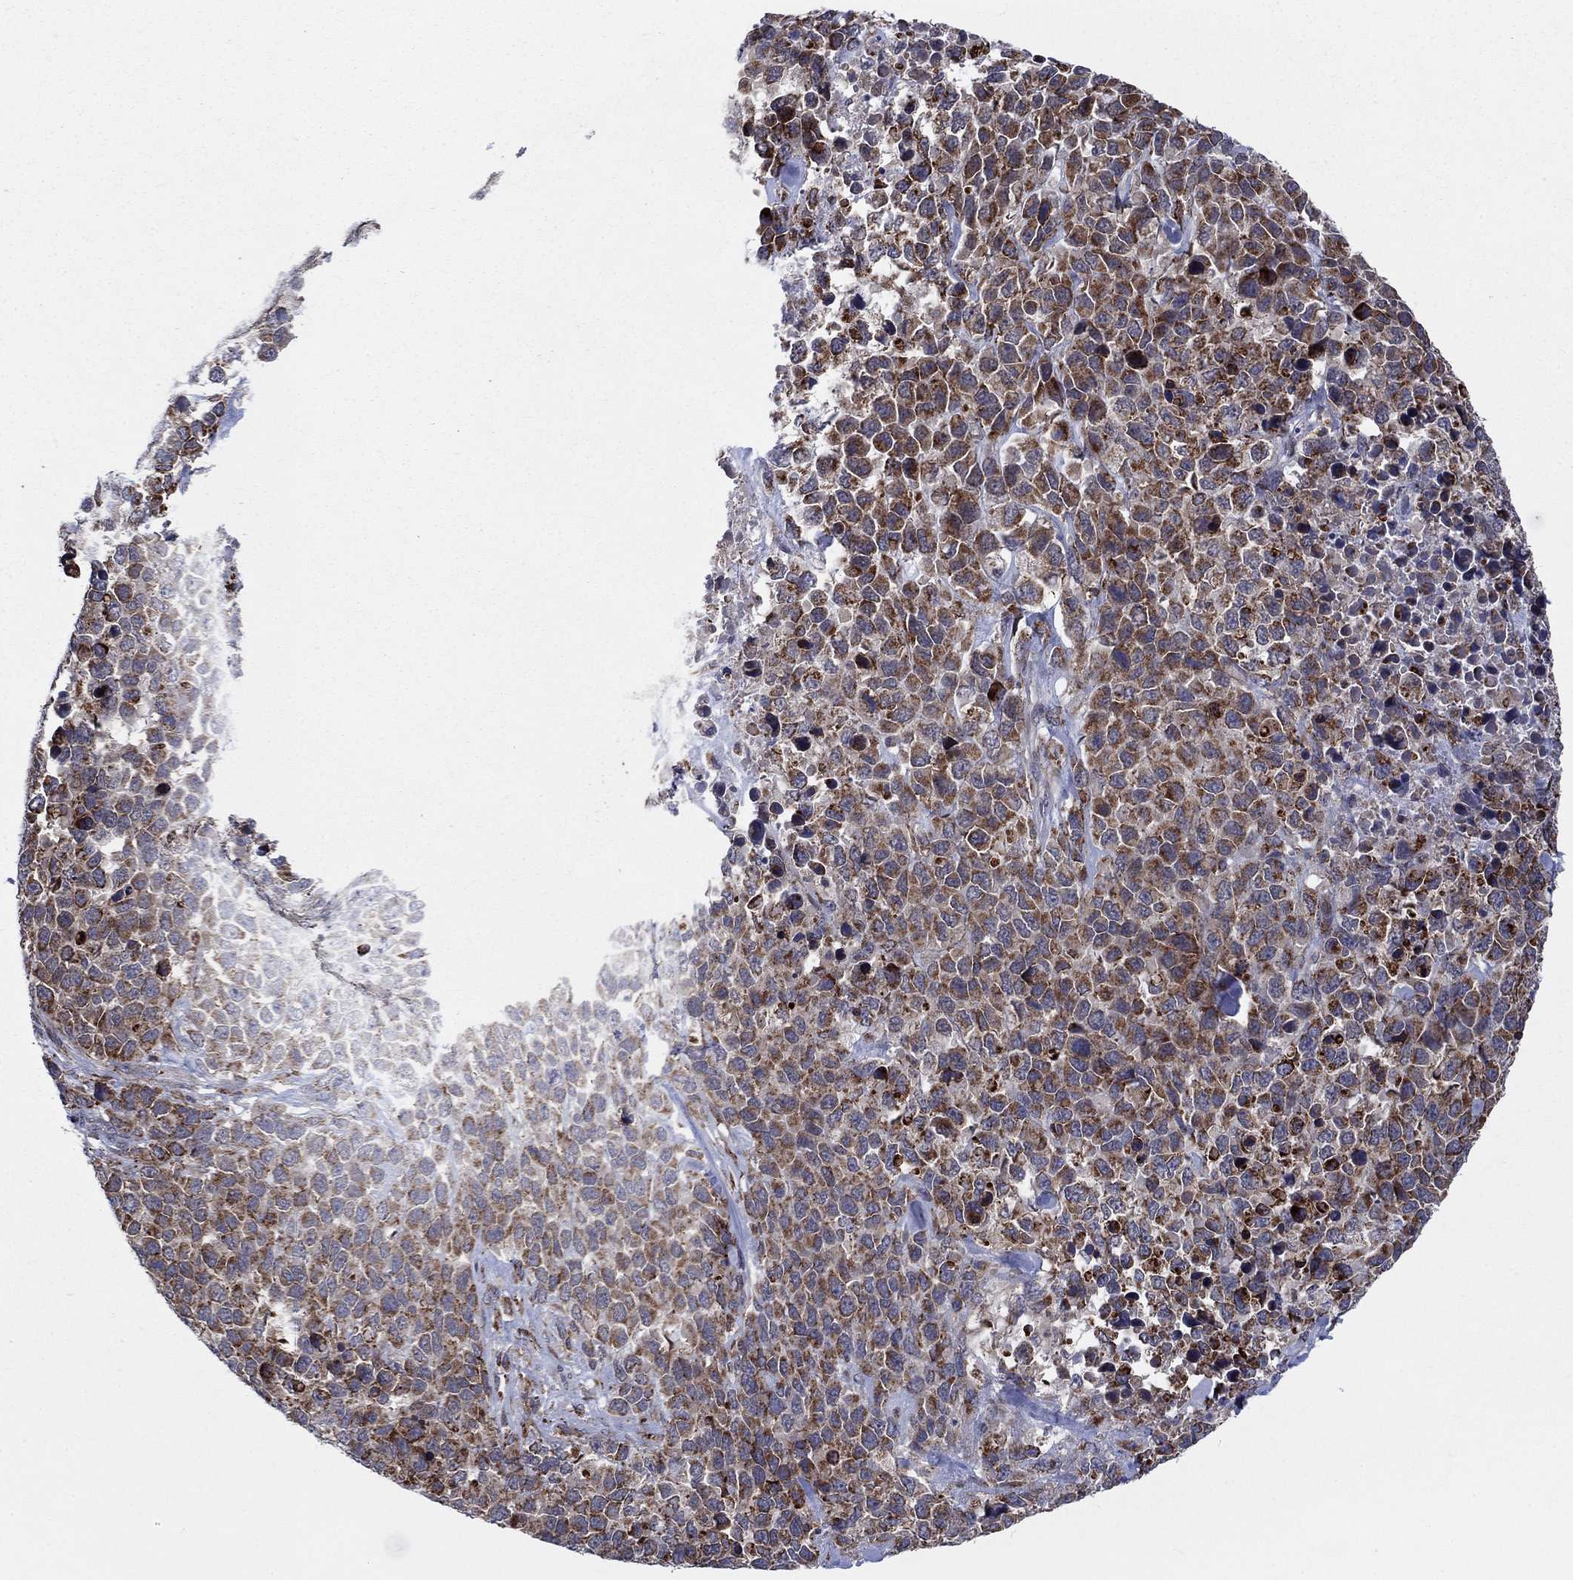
{"staining": {"intensity": "strong", "quantity": "25%-75%", "location": "cytoplasmic/membranous"}, "tissue": "melanoma", "cell_type": "Tumor cells", "image_type": "cancer", "snomed": [{"axis": "morphology", "description": "Malignant melanoma, Metastatic site"}, {"axis": "topography", "description": "Skin"}], "caption": "IHC micrograph of neoplastic tissue: human malignant melanoma (metastatic site) stained using immunohistochemistry reveals high levels of strong protein expression localized specifically in the cytoplasmic/membranous of tumor cells, appearing as a cytoplasmic/membranous brown color.", "gene": "SLC35F2", "patient": {"sex": "male", "age": 84}}